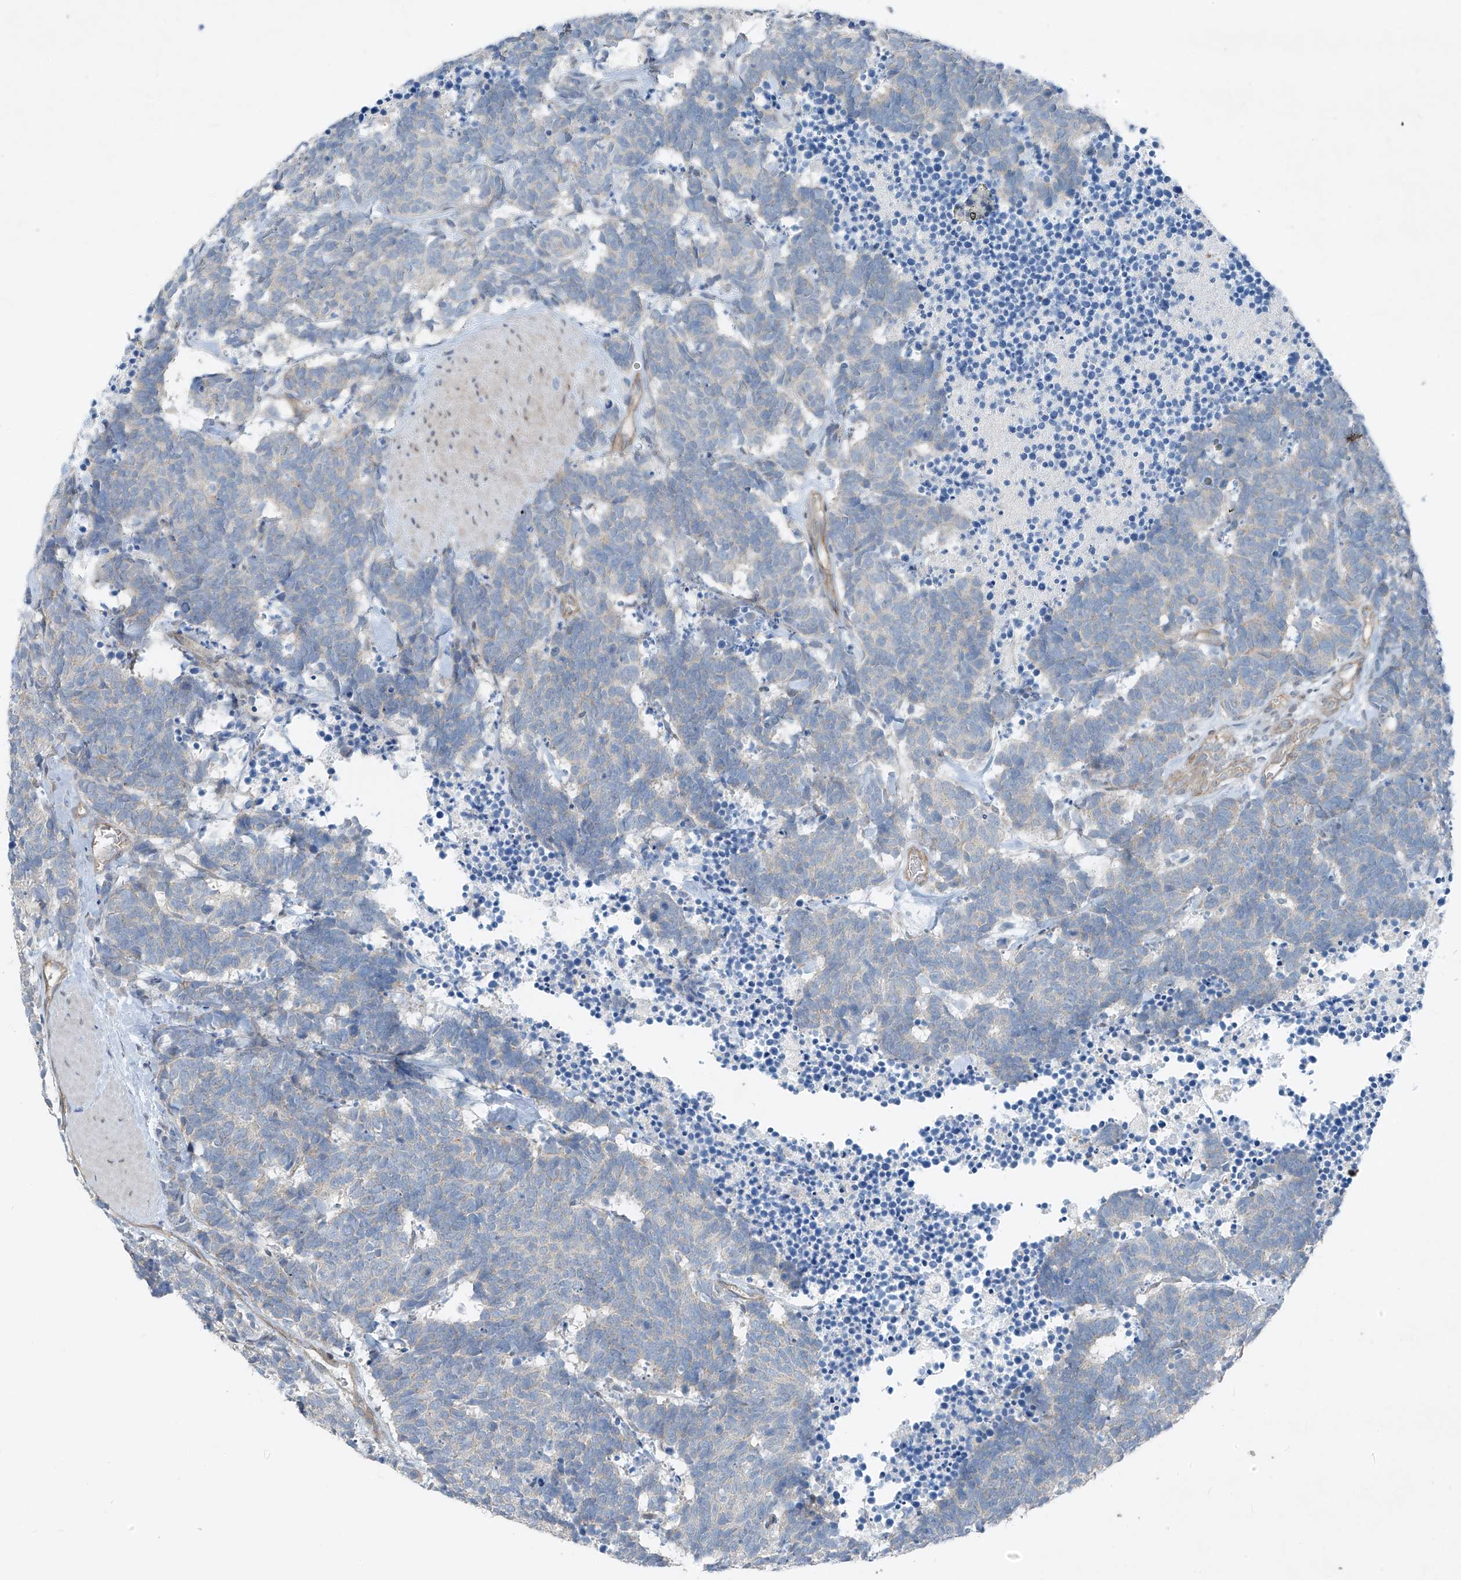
{"staining": {"intensity": "negative", "quantity": "none", "location": "none"}, "tissue": "carcinoid", "cell_type": "Tumor cells", "image_type": "cancer", "snomed": [{"axis": "morphology", "description": "Carcinoma, NOS"}, {"axis": "morphology", "description": "Carcinoid, malignant, NOS"}, {"axis": "topography", "description": "Urinary bladder"}], "caption": "Histopathology image shows no protein expression in tumor cells of carcinoma tissue. (DAB (3,3'-diaminobenzidine) immunohistochemistry with hematoxylin counter stain).", "gene": "TNS2", "patient": {"sex": "male", "age": 57}}